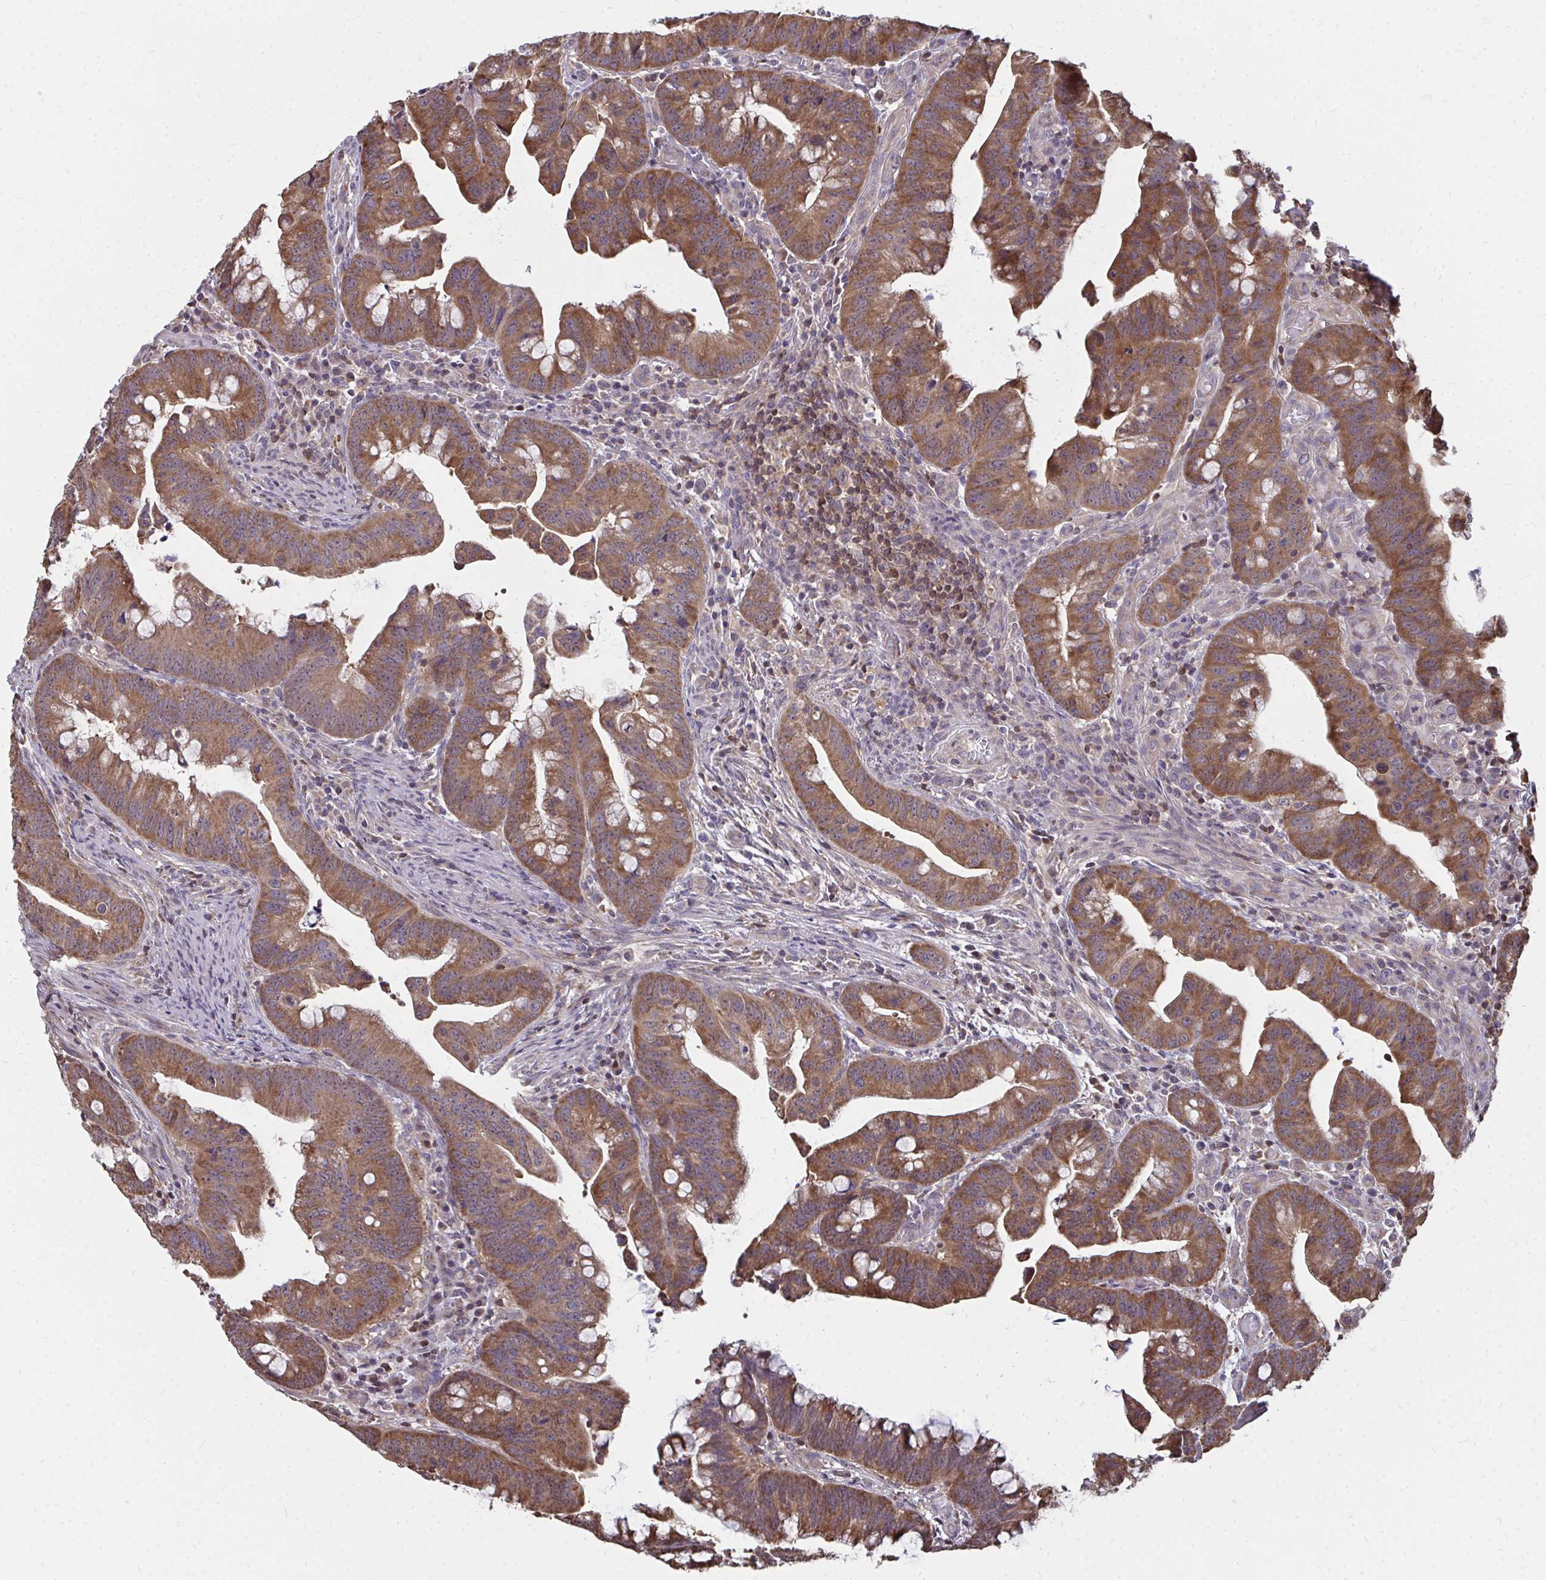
{"staining": {"intensity": "moderate", "quantity": ">75%", "location": "cytoplasmic/membranous"}, "tissue": "colorectal cancer", "cell_type": "Tumor cells", "image_type": "cancer", "snomed": [{"axis": "morphology", "description": "Adenocarcinoma, NOS"}, {"axis": "topography", "description": "Colon"}], "caption": "Immunohistochemistry (IHC) micrograph of neoplastic tissue: human colorectal adenocarcinoma stained using immunohistochemistry reveals medium levels of moderate protein expression localized specifically in the cytoplasmic/membranous of tumor cells, appearing as a cytoplasmic/membranous brown color.", "gene": "DNAJA2", "patient": {"sex": "male", "age": 62}}